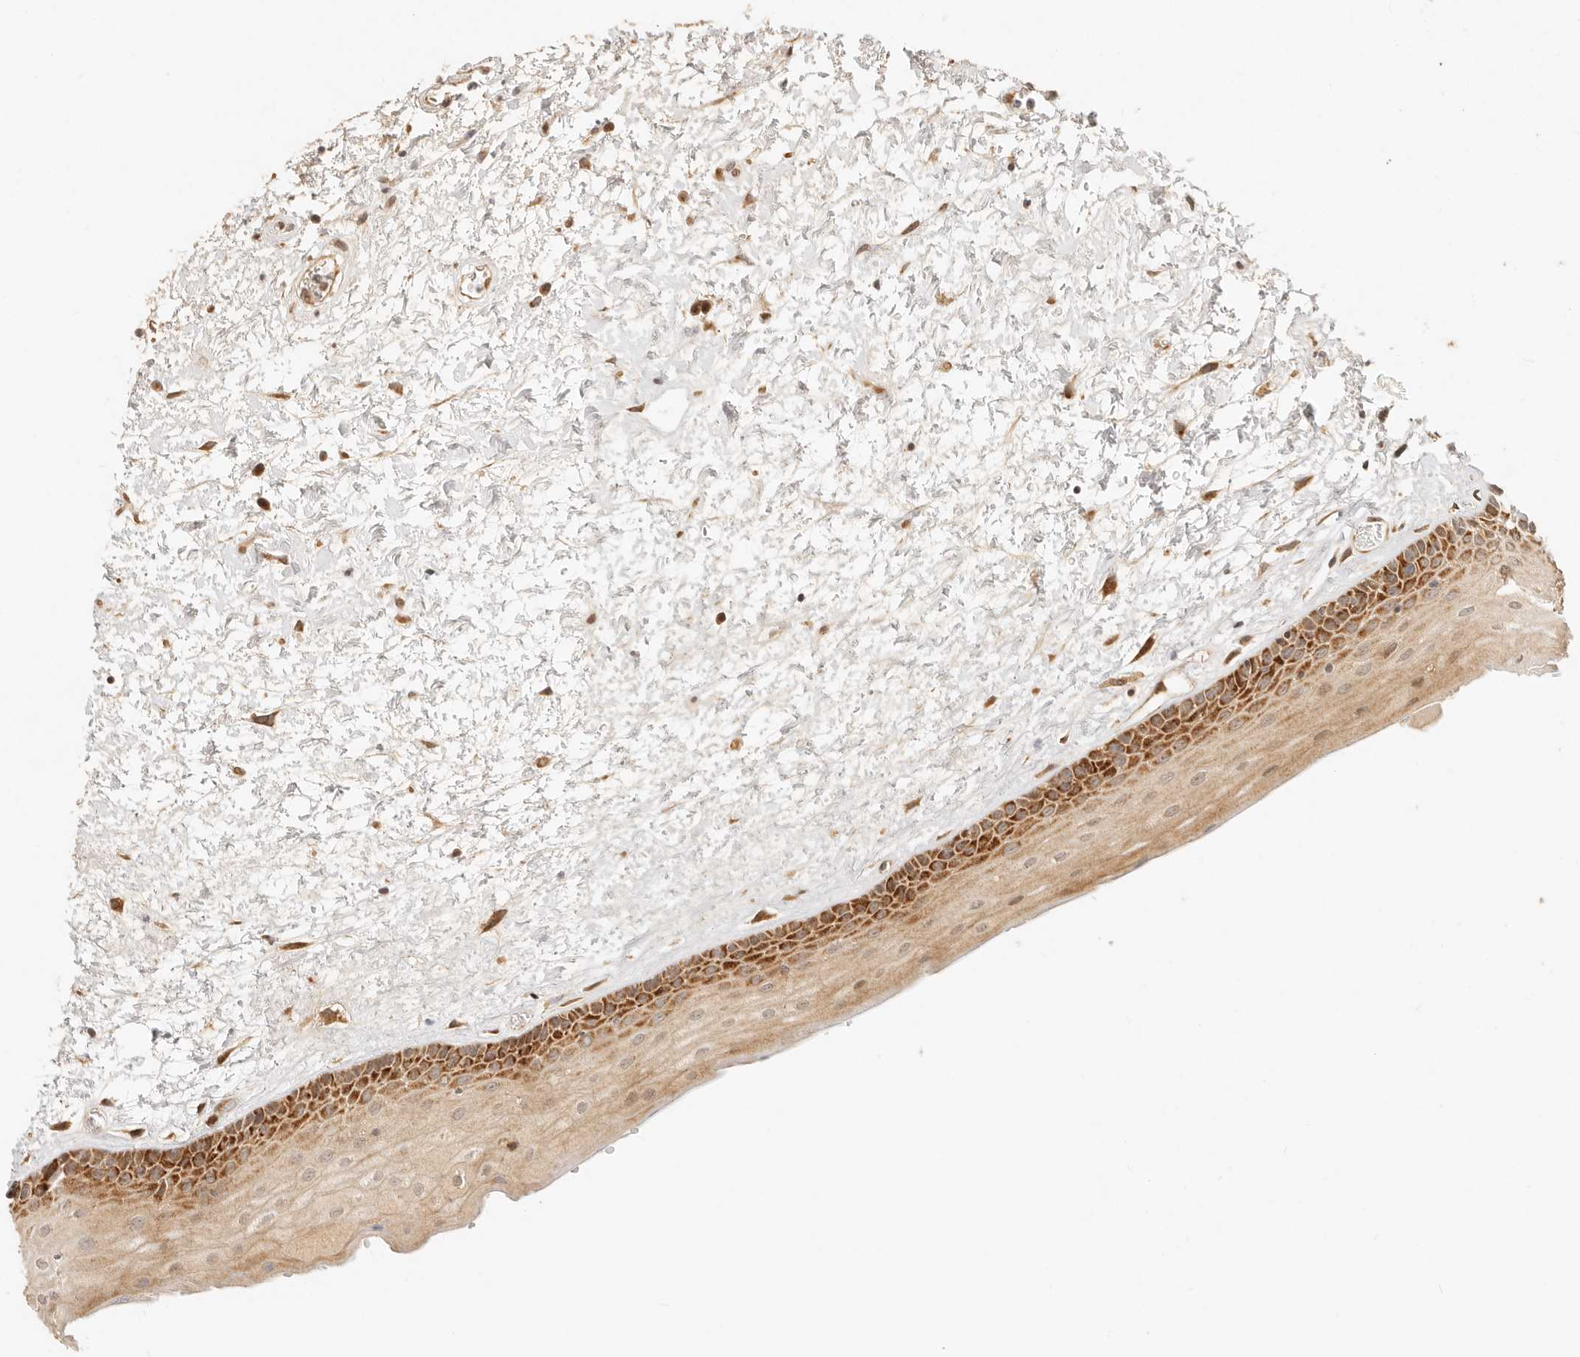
{"staining": {"intensity": "strong", "quantity": "25%-75%", "location": "cytoplasmic/membranous"}, "tissue": "oral mucosa", "cell_type": "Squamous epithelial cells", "image_type": "normal", "snomed": [{"axis": "morphology", "description": "Normal tissue, NOS"}, {"axis": "topography", "description": "Oral tissue"}], "caption": "Brown immunohistochemical staining in benign human oral mucosa shows strong cytoplasmic/membranous expression in approximately 25%-75% of squamous epithelial cells. The protein of interest is stained brown, and the nuclei are stained in blue (DAB IHC with brightfield microscopy, high magnification).", "gene": "TIMM17A", "patient": {"sex": "female", "age": 76}}